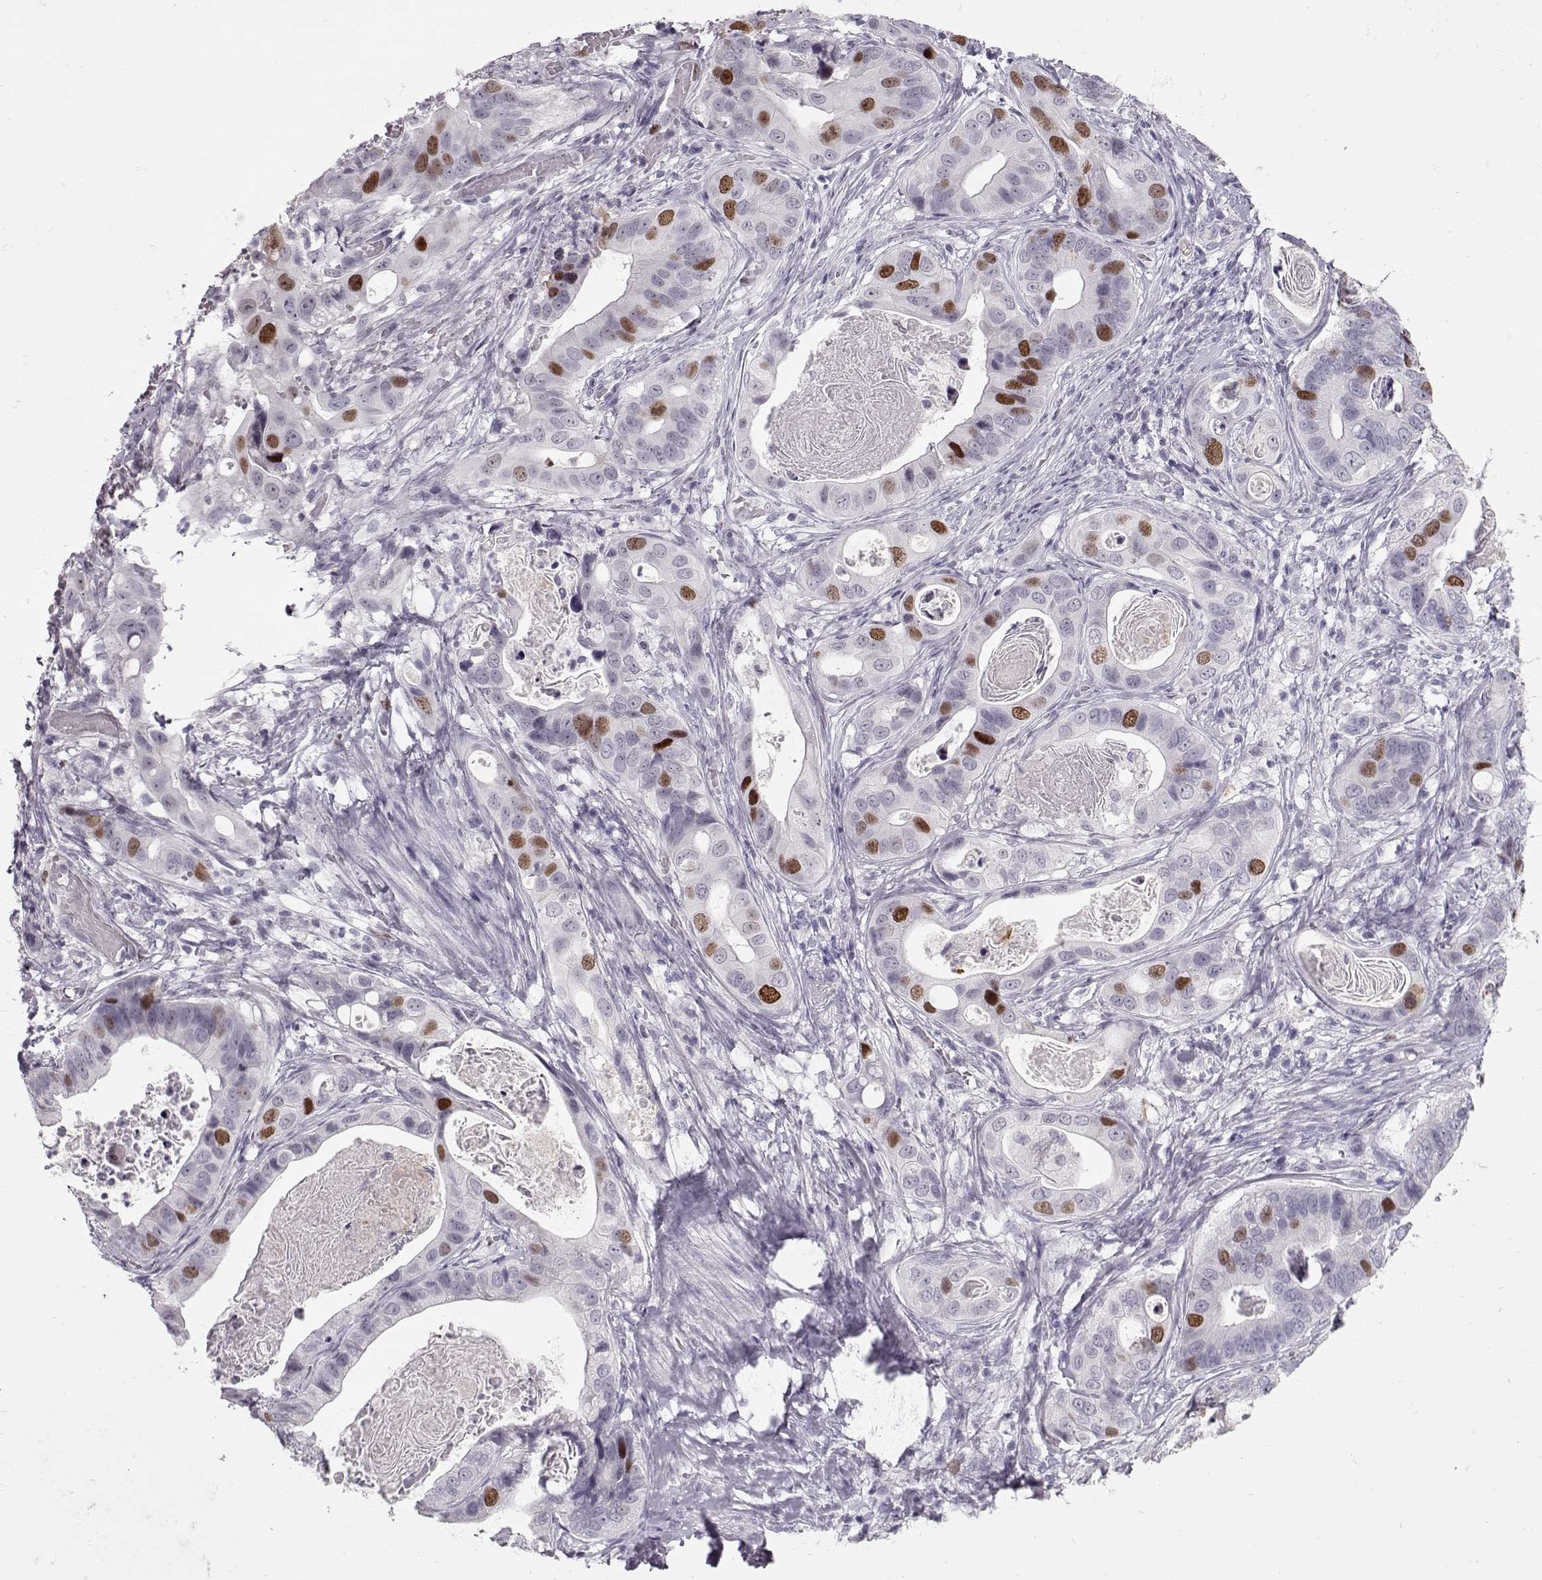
{"staining": {"intensity": "strong", "quantity": "<25%", "location": "nuclear"}, "tissue": "stomach cancer", "cell_type": "Tumor cells", "image_type": "cancer", "snomed": [{"axis": "morphology", "description": "Adenocarcinoma, NOS"}, {"axis": "topography", "description": "Stomach"}], "caption": "Immunohistochemical staining of human stomach cancer displays medium levels of strong nuclear expression in about <25% of tumor cells. (brown staining indicates protein expression, while blue staining denotes nuclei).", "gene": "SGO1", "patient": {"sex": "male", "age": 84}}